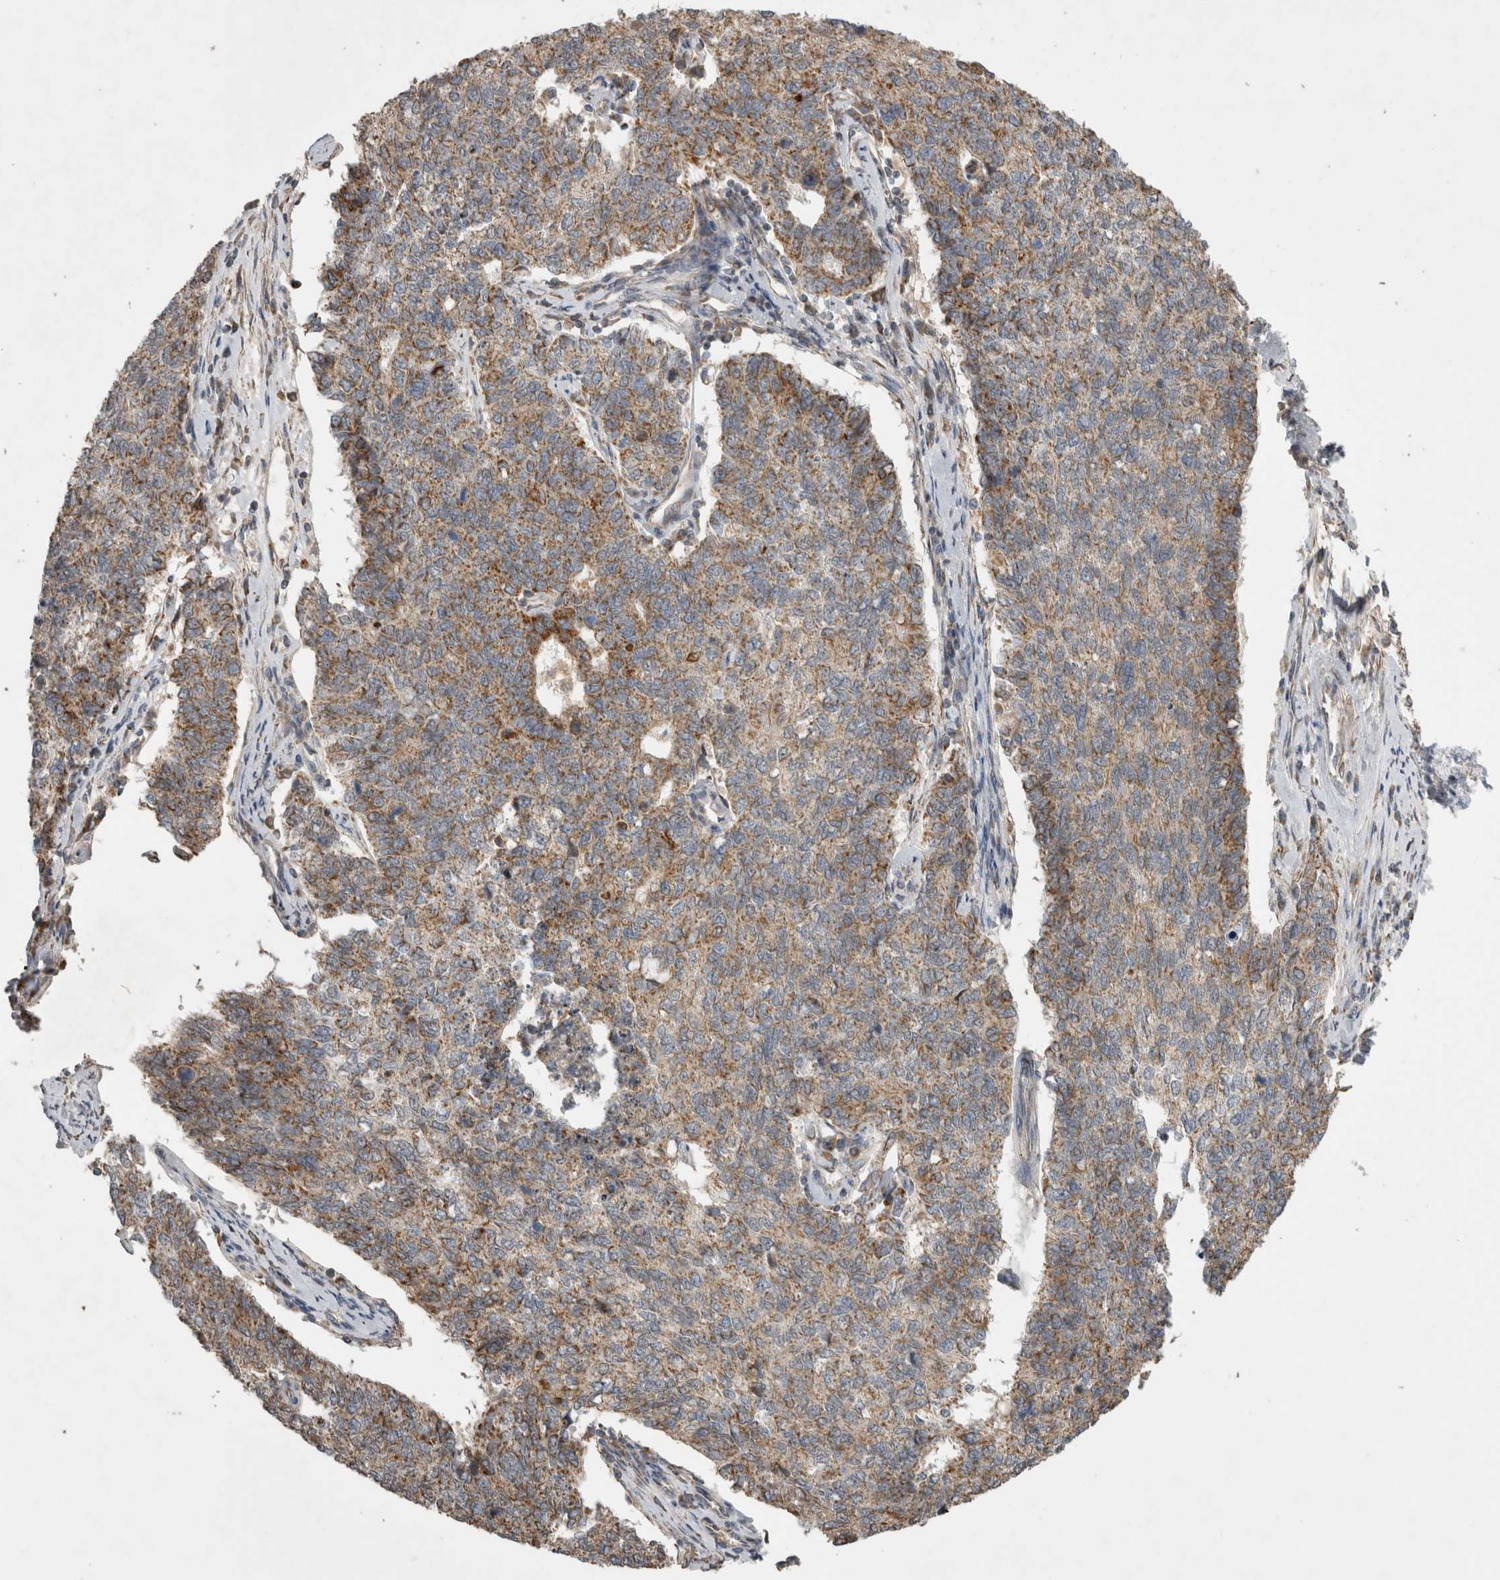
{"staining": {"intensity": "moderate", "quantity": ">75%", "location": "cytoplasmic/membranous"}, "tissue": "cervical cancer", "cell_type": "Tumor cells", "image_type": "cancer", "snomed": [{"axis": "morphology", "description": "Squamous cell carcinoma, NOS"}, {"axis": "topography", "description": "Cervix"}], "caption": "This micrograph reveals IHC staining of squamous cell carcinoma (cervical), with medium moderate cytoplasmic/membranous staining in about >75% of tumor cells.", "gene": "KCNIP1", "patient": {"sex": "female", "age": 63}}